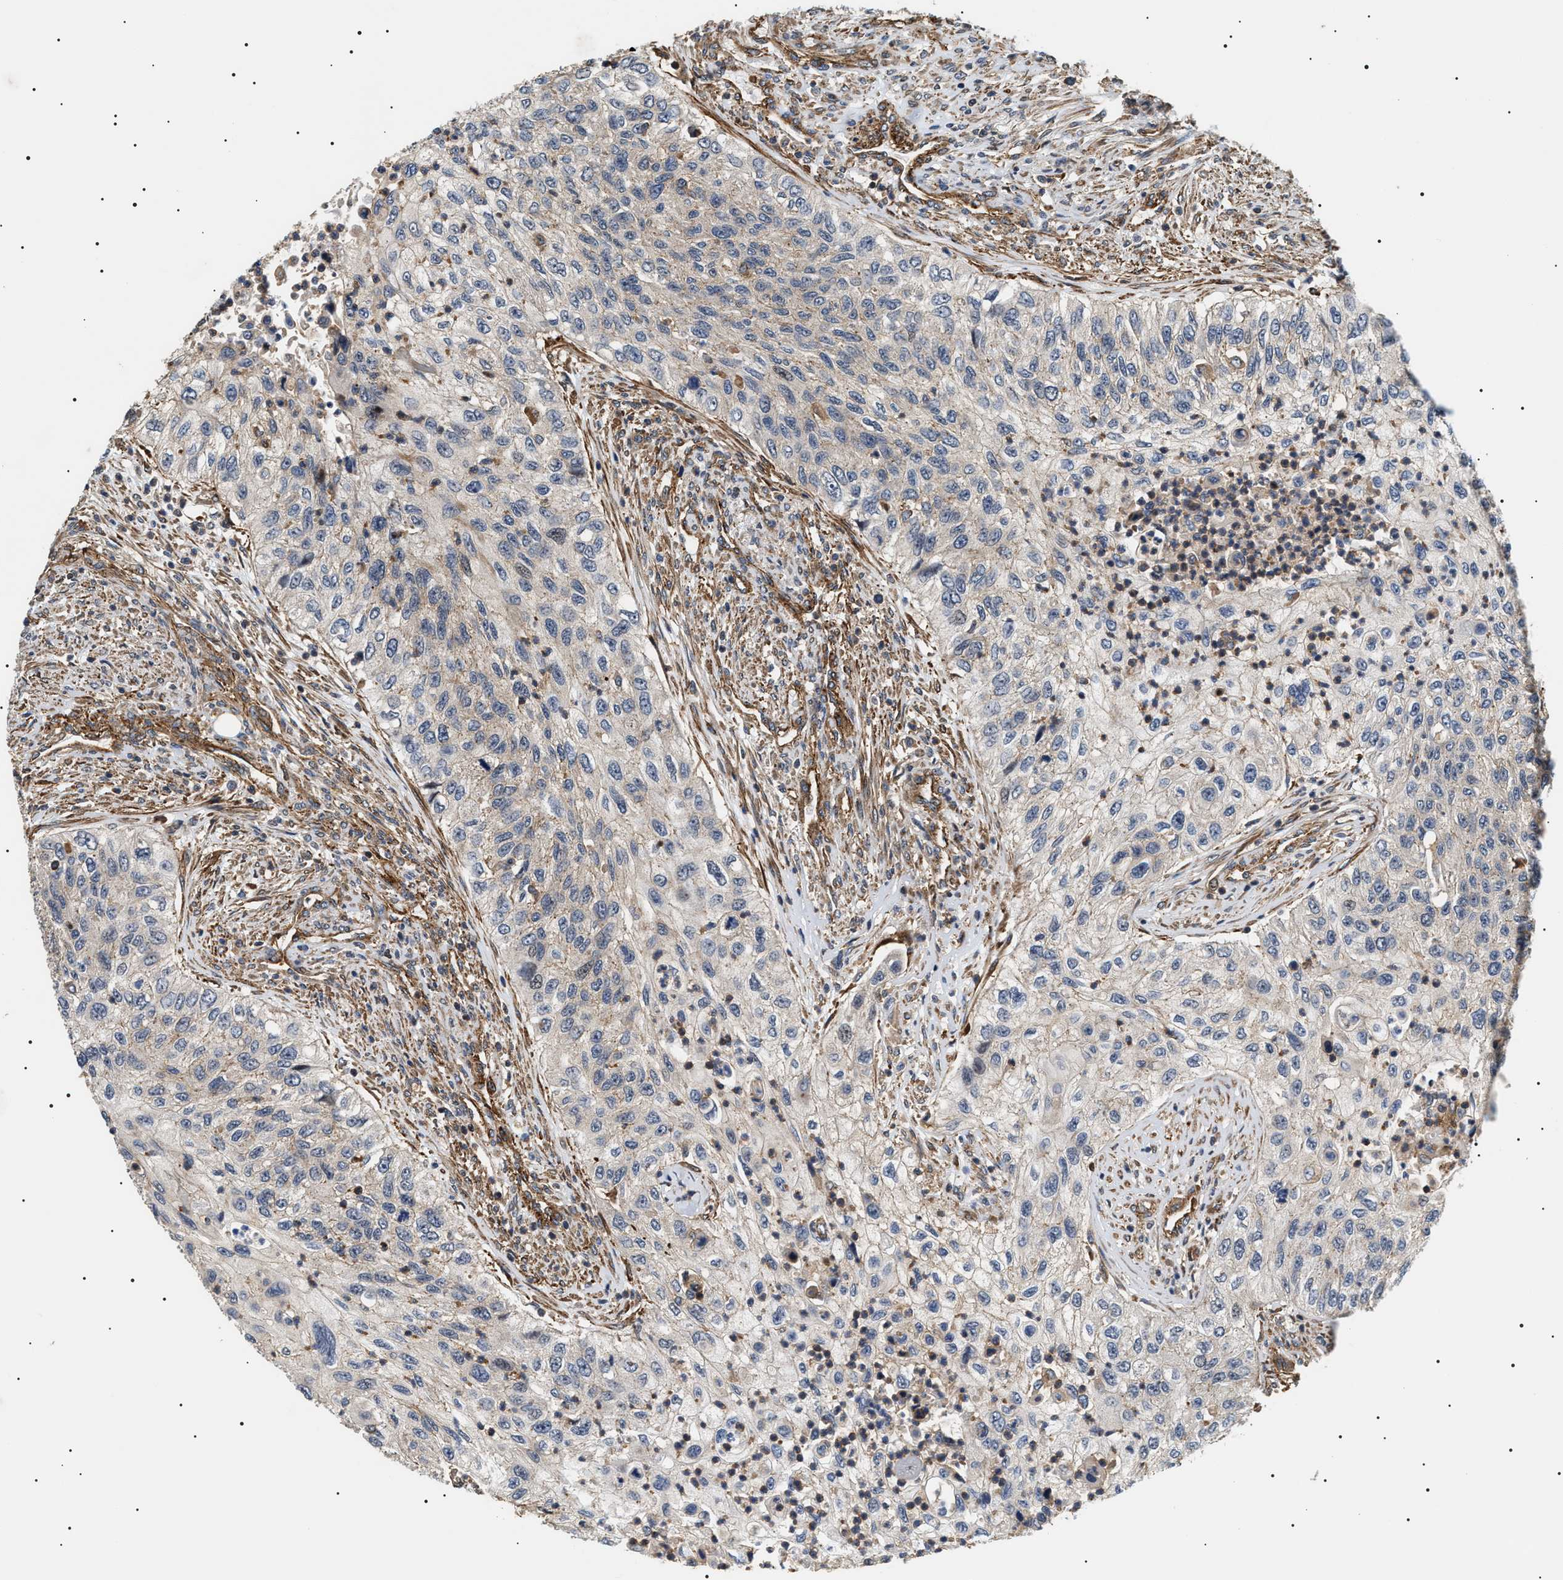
{"staining": {"intensity": "weak", "quantity": "<25%", "location": "cytoplasmic/membranous"}, "tissue": "urothelial cancer", "cell_type": "Tumor cells", "image_type": "cancer", "snomed": [{"axis": "morphology", "description": "Urothelial carcinoma, High grade"}, {"axis": "topography", "description": "Urinary bladder"}], "caption": "Immunohistochemical staining of urothelial cancer reveals no significant expression in tumor cells. The staining is performed using DAB (3,3'-diaminobenzidine) brown chromogen with nuclei counter-stained in using hematoxylin.", "gene": "SH3GLB2", "patient": {"sex": "female", "age": 60}}